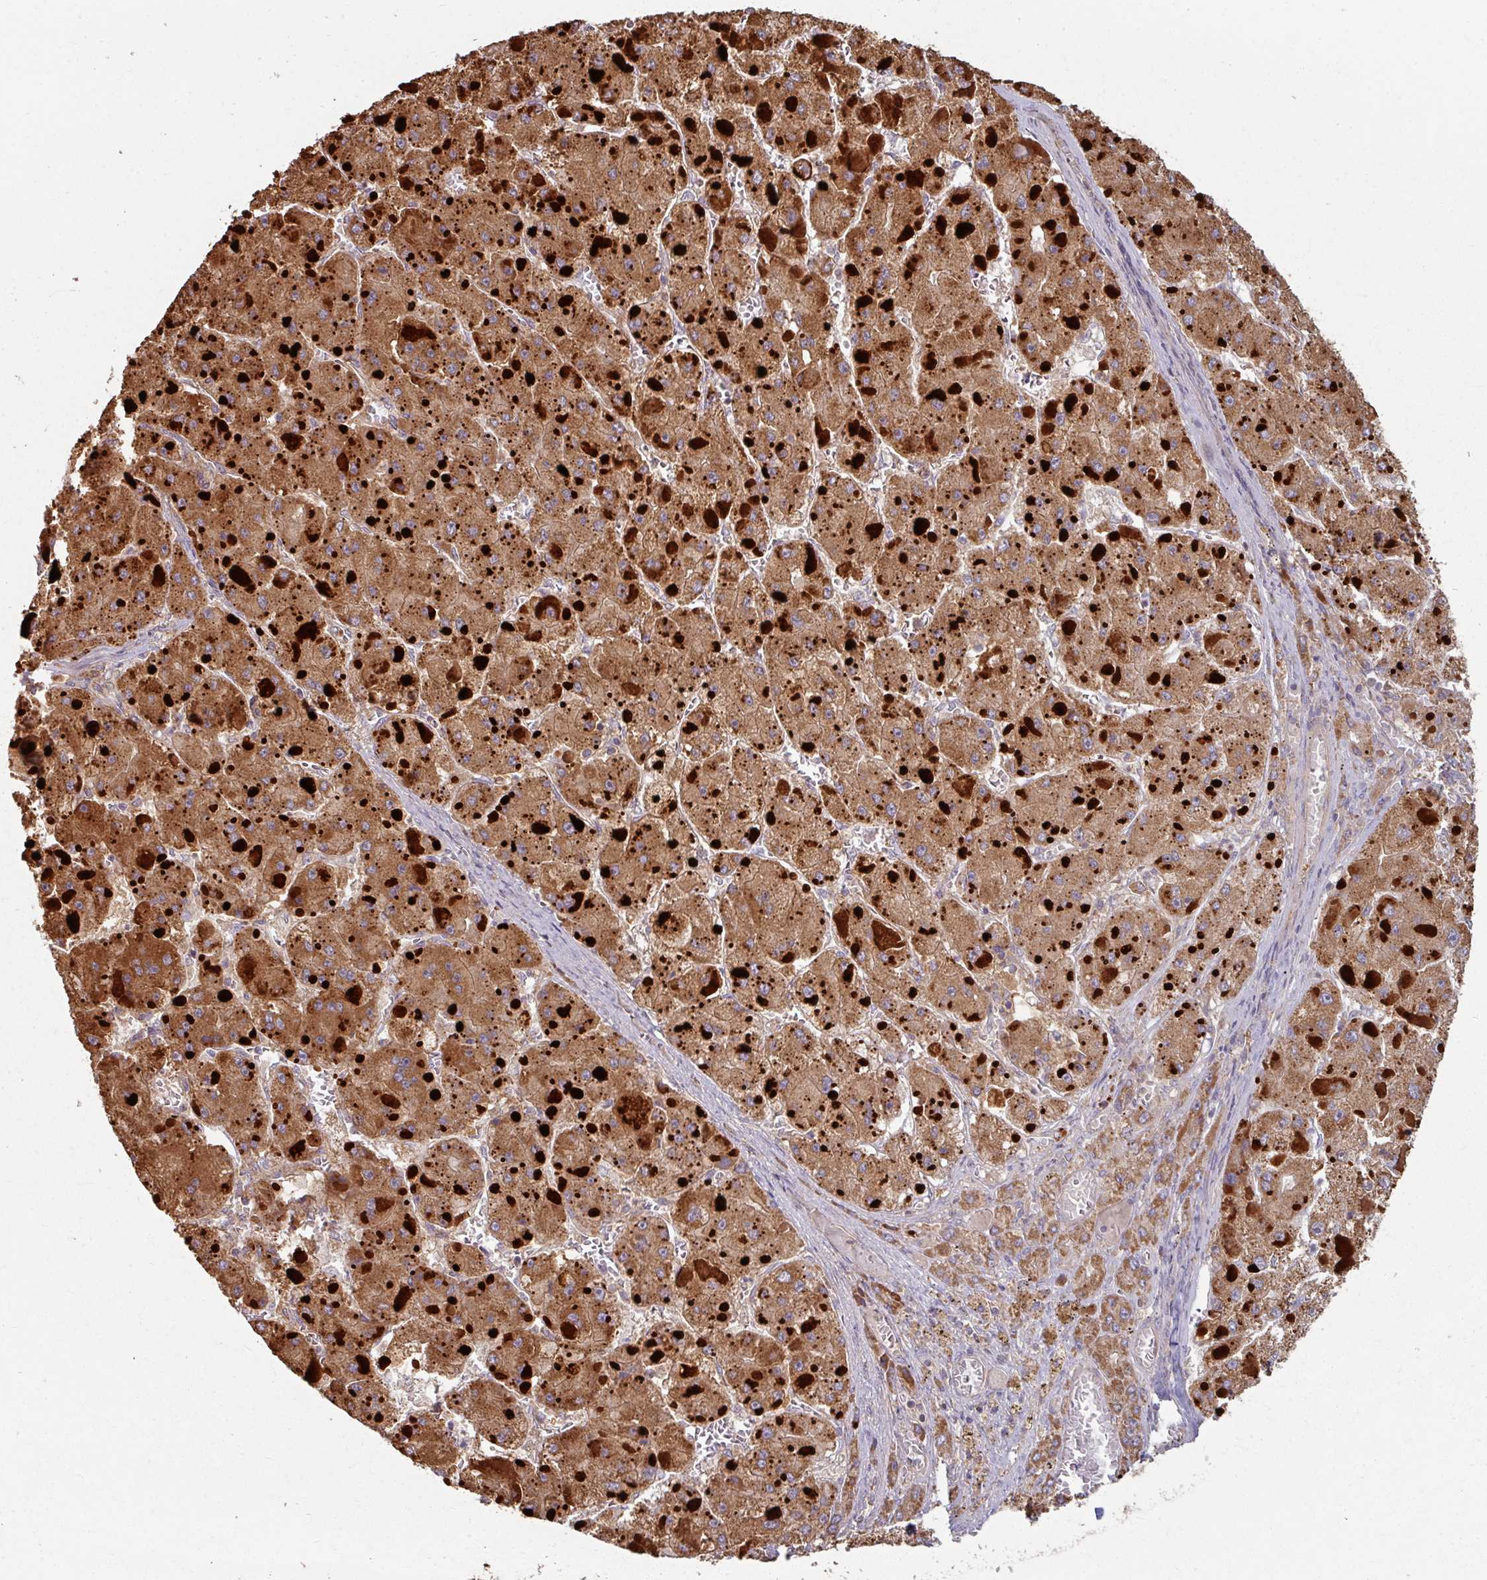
{"staining": {"intensity": "moderate", "quantity": ">75%", "location": "cytoplasmic/membranous"}, "tissue": "liver cancer", "cell_type": "Tumor cells", "image_type": "cancer", "snomed": [{"axis": "morphology", "description": "Carcinoma, Hepatocellular, NOS"}, {"axis": "topography", "description": "Liver"}], "caption": "Immunohistochemical staining of human liver hepatocellular carcinoma shows moderate cytoplasmic/membranous protein expression in about >75% of tumor cells.", "gene": "CCDC68", "patient": {"sex": "female", "age": 73}}